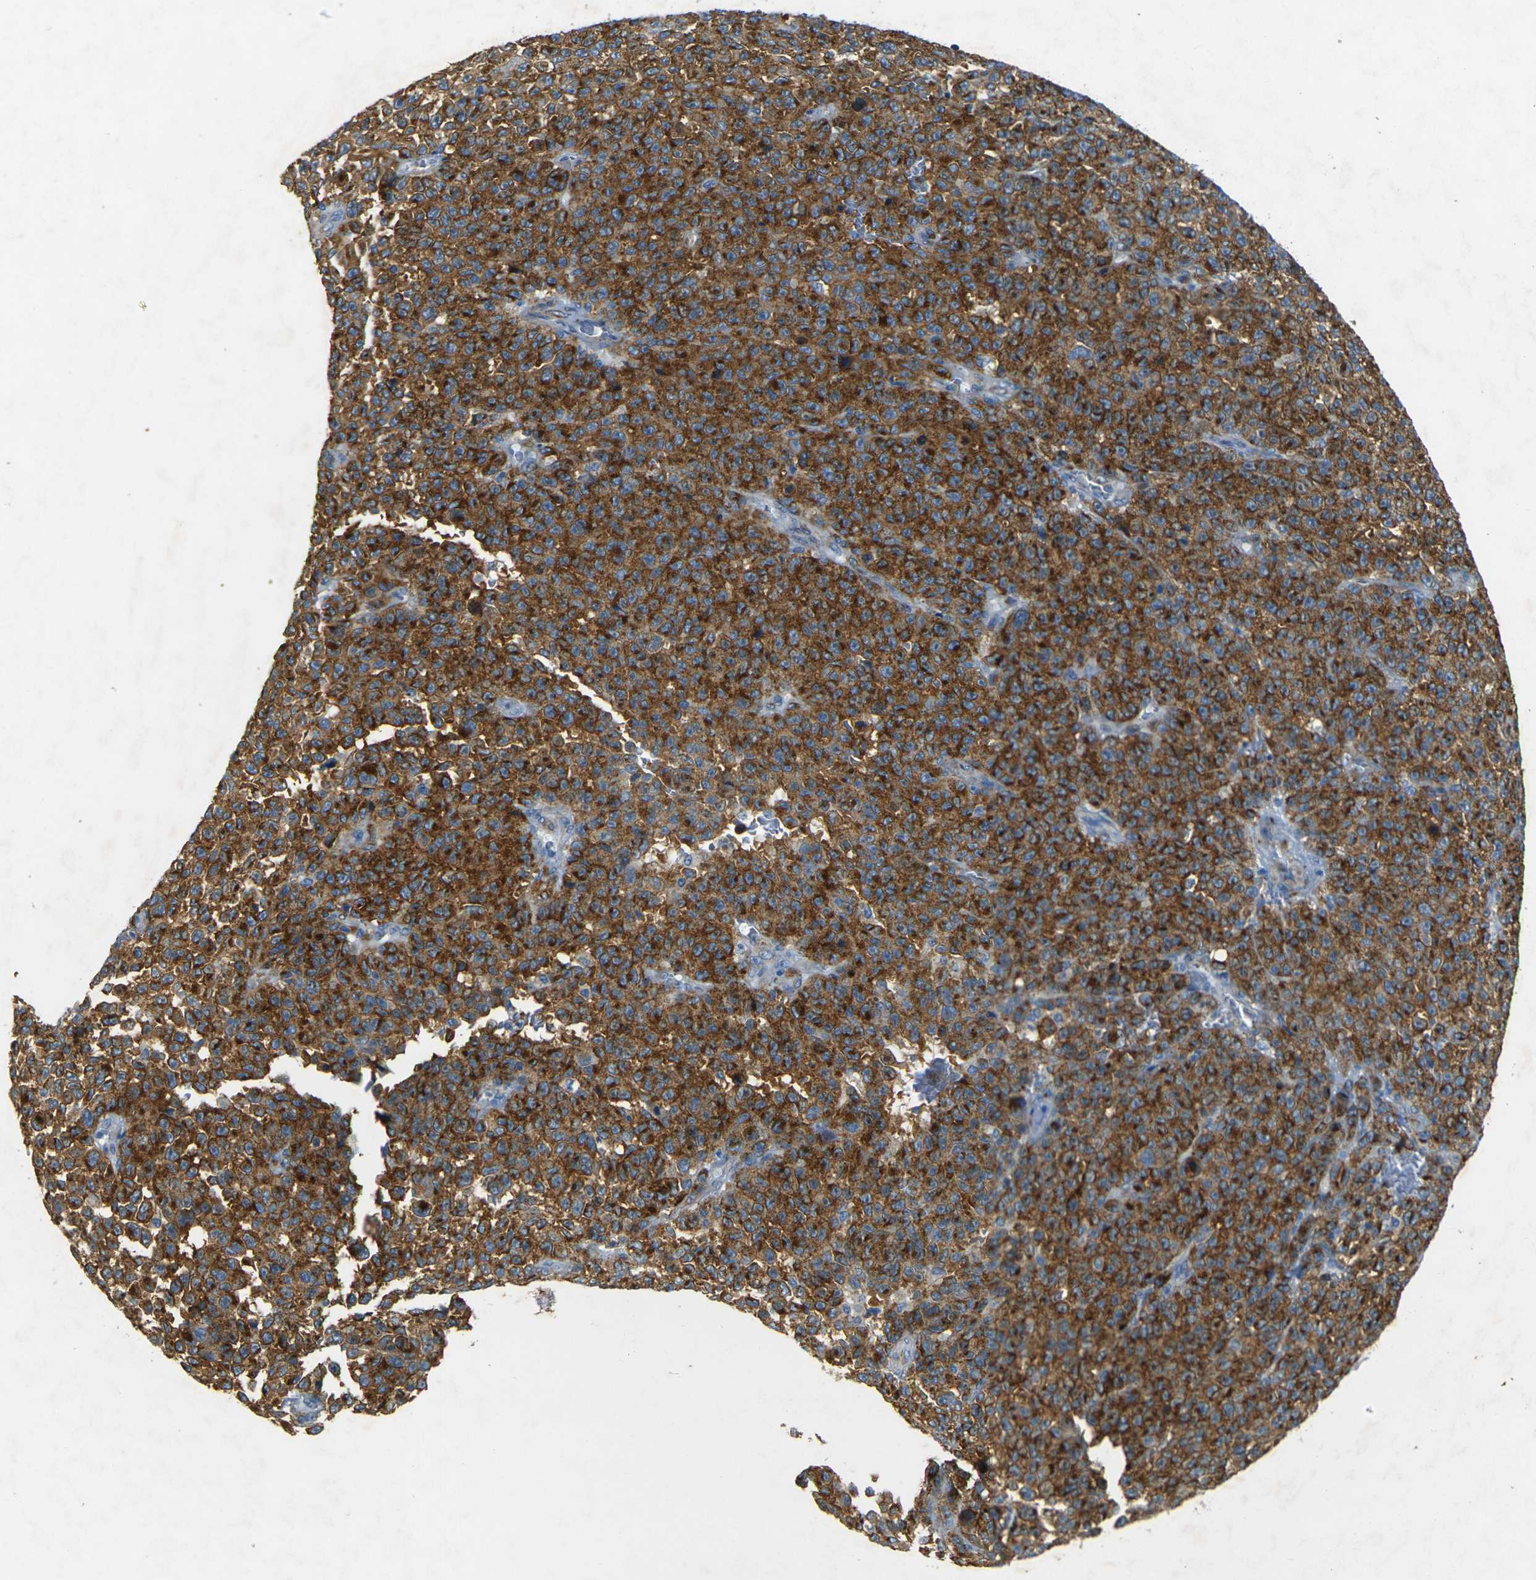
{"staining": {"intensity": "strong", "quantity": ">75%", "location": "cytoplasmic/membranous"}, "tissue": "melanoma", "cell_type": "Tumor cells", "image_type": "cancer", "snomed": [{"axis": "morphology", "description": "Malignant melanoma, NOS"}, {"axis": "topography", "description": "Skin"}], "caption": "A high-resolution image shows immunohistochemistry (IHC) staining of melanoma, which exhibits strong cytoplasmic/membranous positivity in about >75% of tumor cells. Nuclei are stained in blue.", "gene": "SORT1", "patient": {"sex": "female", "age": 82}}